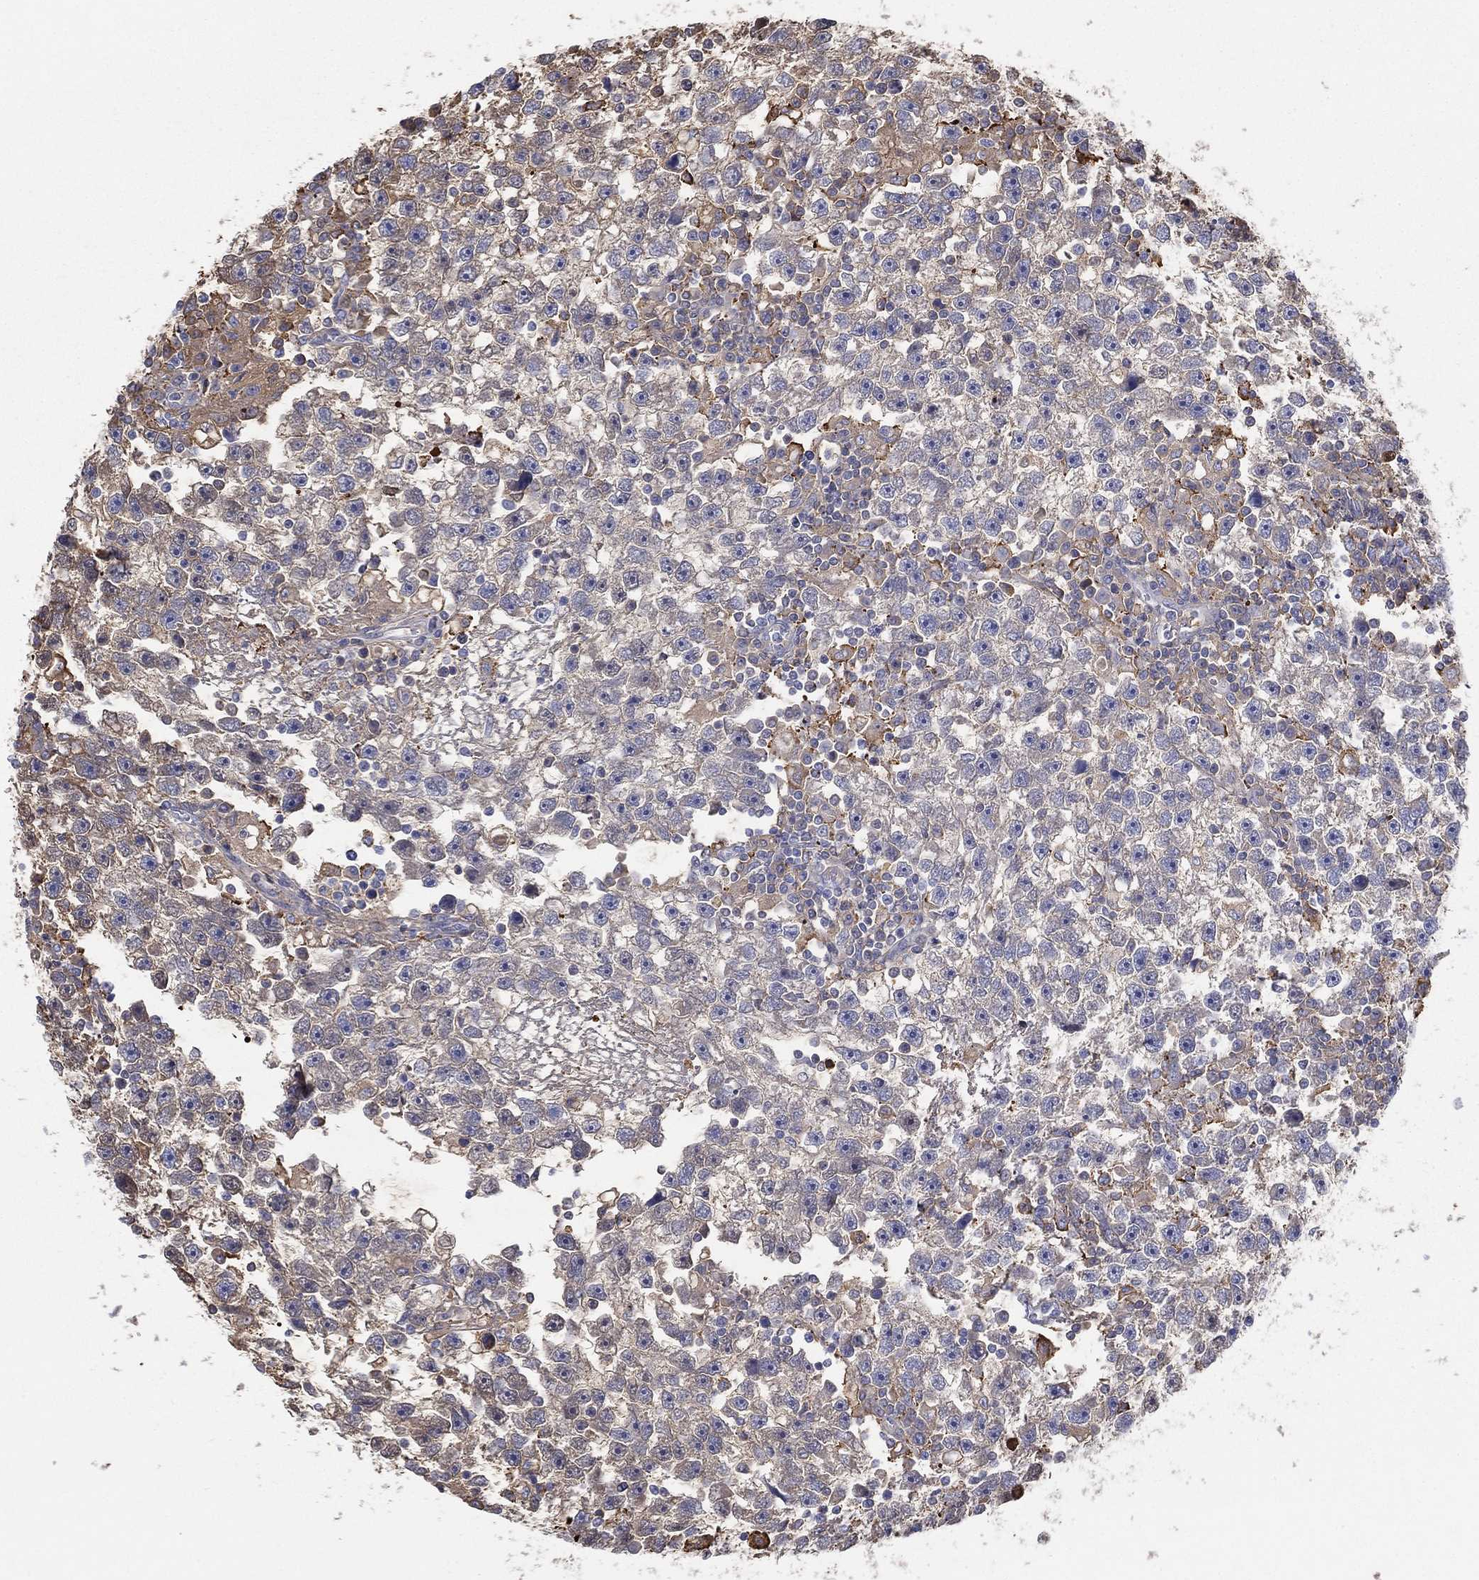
{"staining": {"intensity": "moderate", "quantity": "25%-75%", "location": "cytoplasmic/membranous"}, "tissue": "testis cancer", "cell_type": "Tumor cells", "image_type": "cancer", "snomed": [{"axis": "morphology", "description": "Seminoma, NOS"}, {"axis": "topography", "description": "Testis"}], "caption": "Protein staining of seminoma (testis) tissue displays moderate cytoplasmic/membranous staining in approximately 25%-75% of tumor cells.", "gene": "IFNB1", "patient": {"sex": "male", "age": 47}}